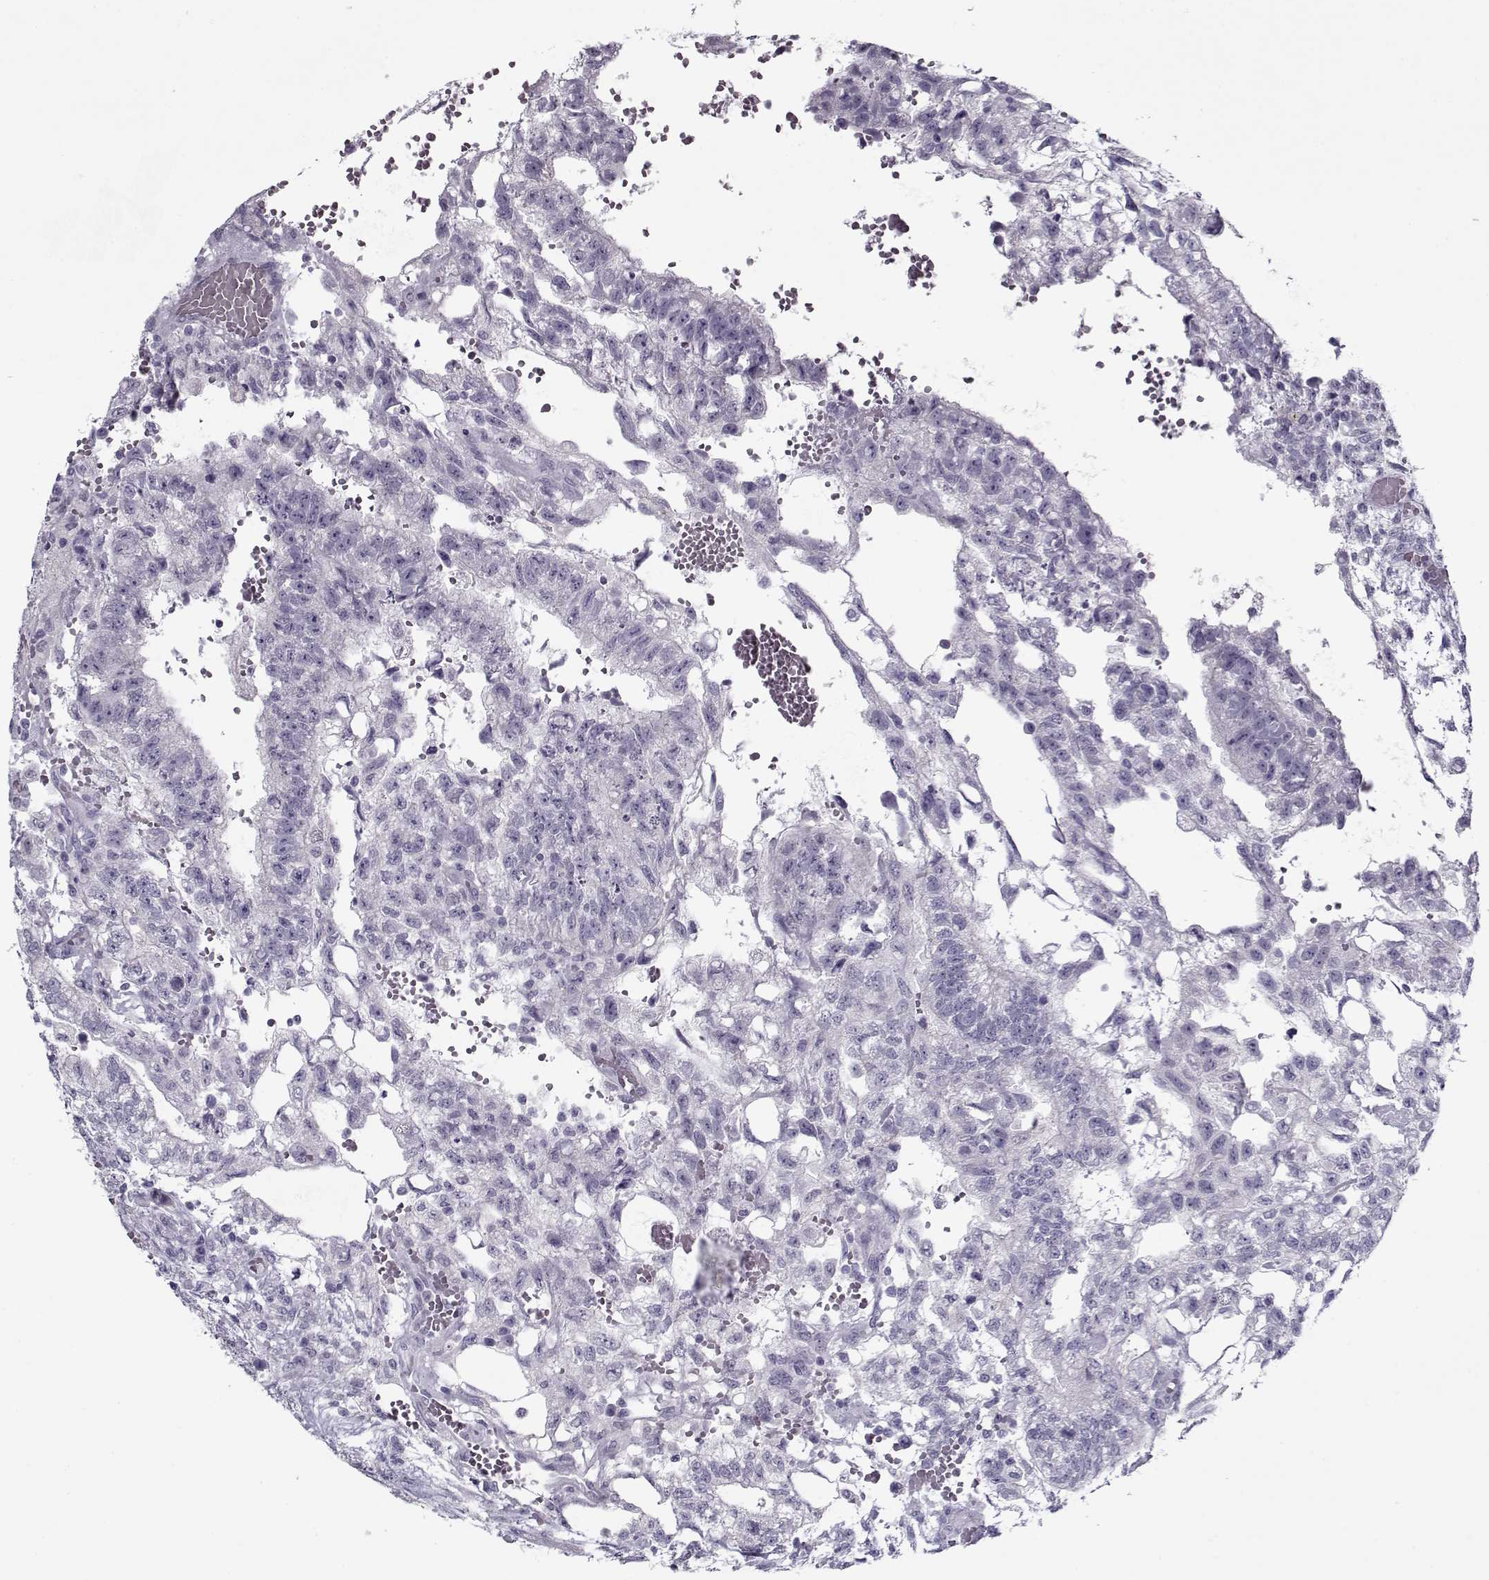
{"staining": {"intensity": "negative", "quantity": "none", "location": "none"}, "tissue": "testis cancer", "cell_type": "Tumor cells", "image_type": "cancer", "snomed": [{"axis": "morphology", "description": "Carcinoma, Embryonal, NOS"}, {"axis": "topography", "description": "Testis"}], "caption": "Immunohistochemistry (IHC) of testis cancer (embryonal carcinoma) demonstrates no staining in tumor cells. The staining was performed using DAB (3,3'-diaminobenzidine) to visualize the protein expression in brown, while the nuclei were stained in blue with hematoxylin (Magnification: 20x).", "gene": "CIBAR1", "patient": {"sex": "male", "age": 32}}